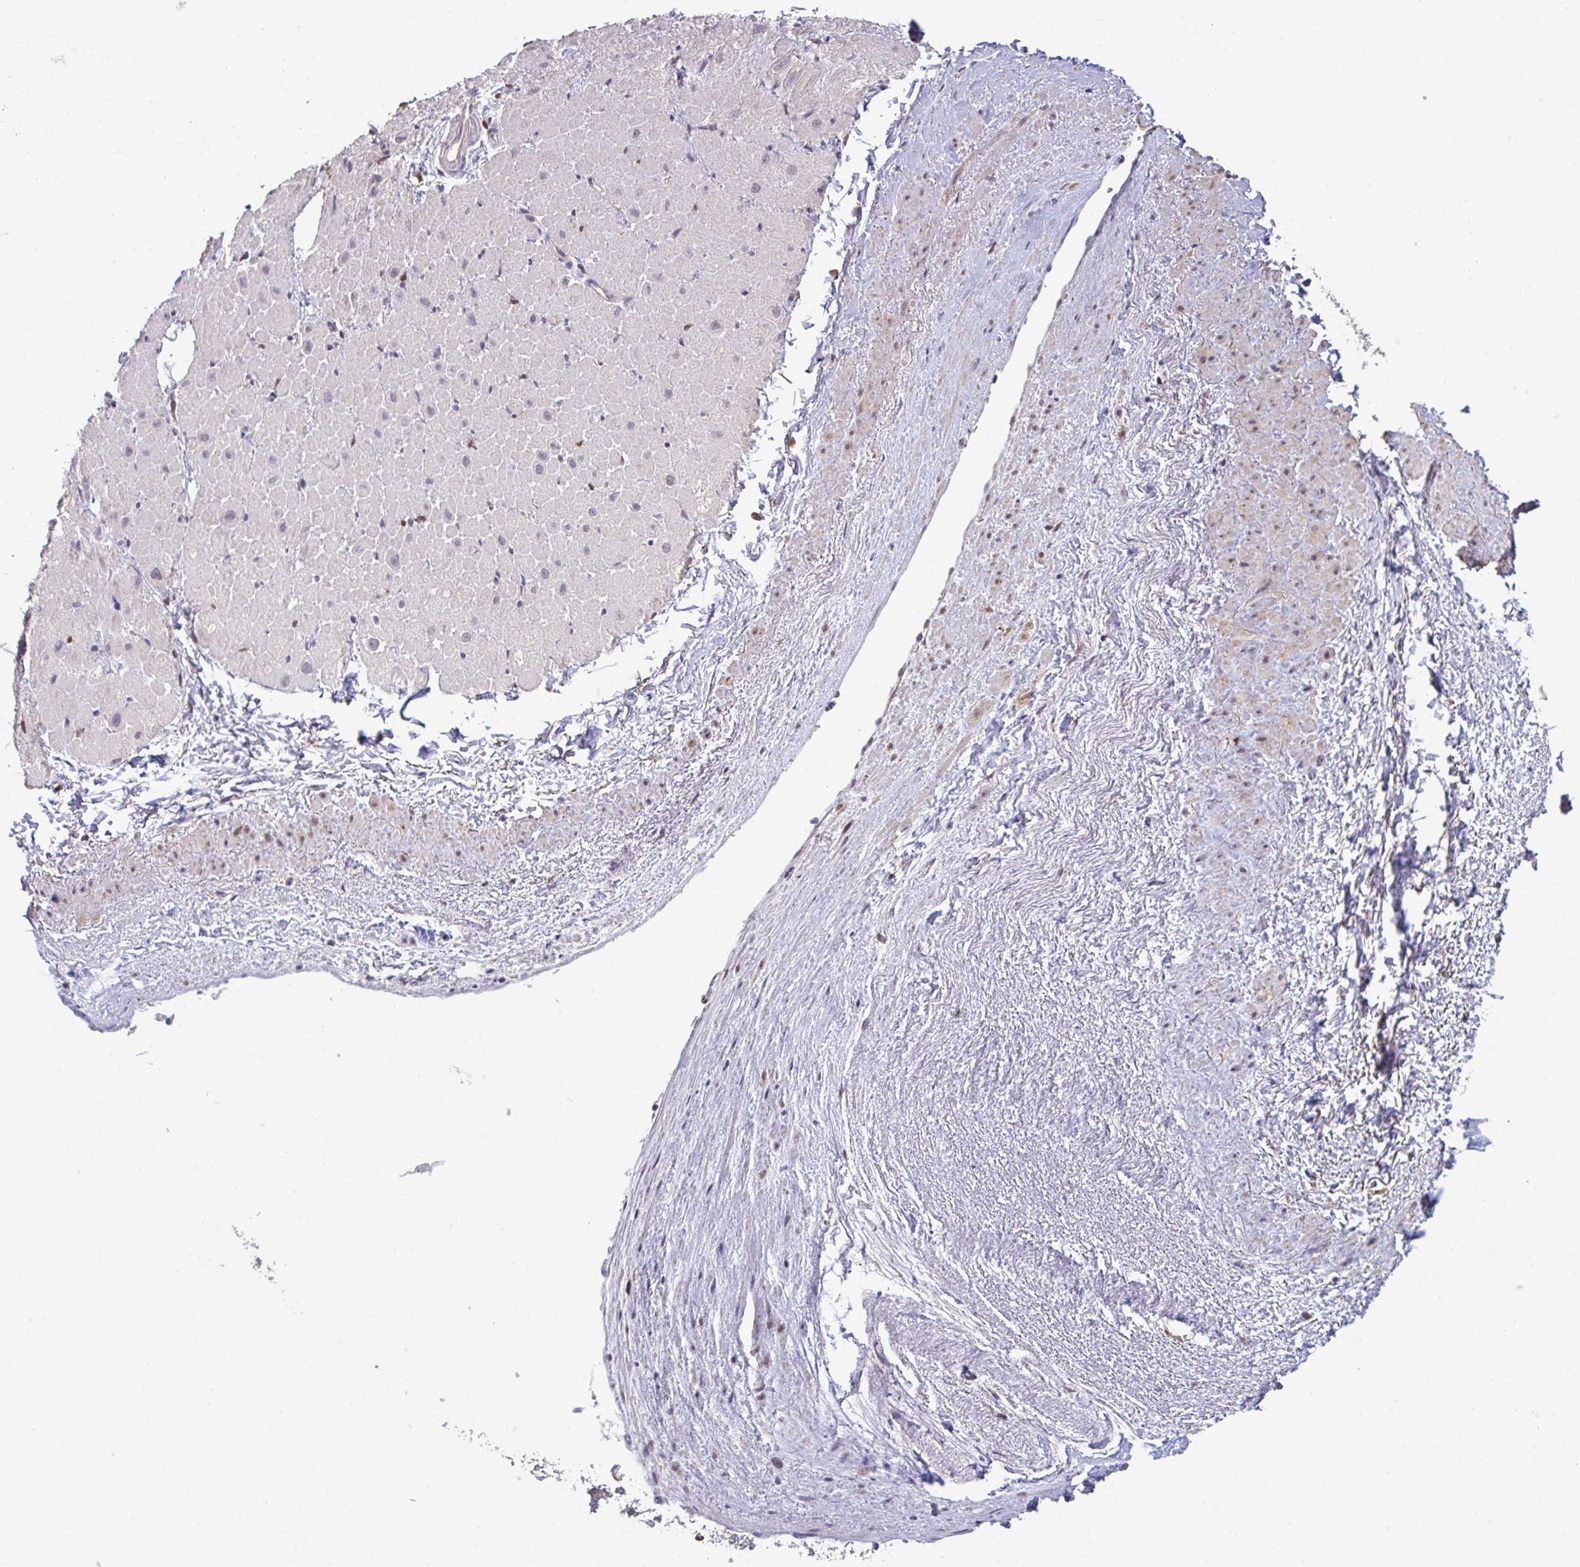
{"staining": {"intensity": "weak", "quantity": "25%-75%", "location": "cytoplasmic/membranous"}, "tissue": "heart muscle", "cell_type": "Cardiomyocytes", "image_type": "normal", "snomed": [{"axis": "morphology", "description": "Normal tissue, NOS"}, {"axis": "topography", "description": "Heart"}], "caption": "High-power microscopy captured an immunohistochemistry micrograph of normal heart muscle, revealing weak cytoplasmic/membranous positivity in approximately 25%-75% of cardiomyocytes. Using DAB (3,3'-diaminobenzidine) (brown) and hematoxylin (blue) stains, captured at high magnification using brightfield microscopy.", "gene": "SETD7", "patient": {"sex": "male", "age": 62}}